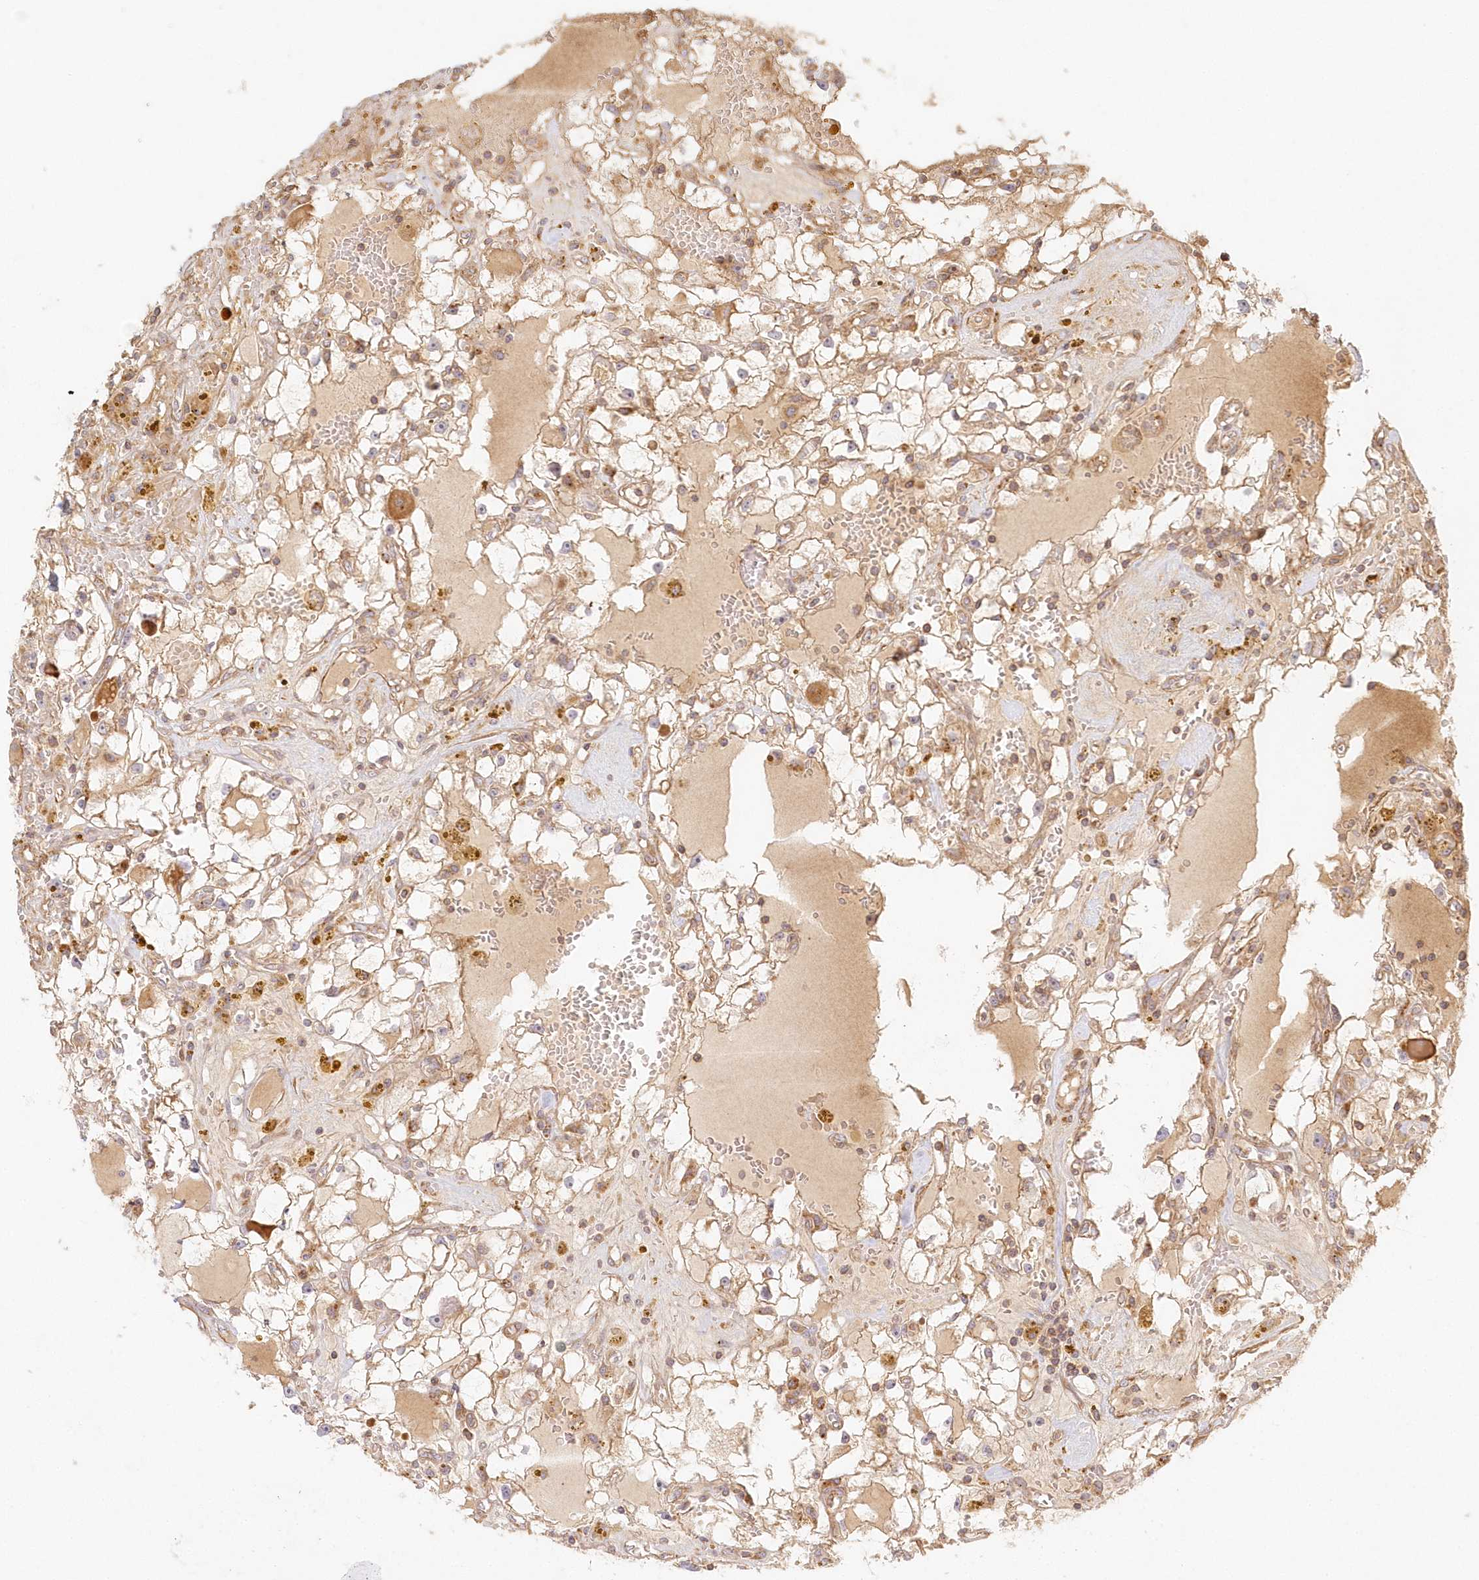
{"staining": {"intensity": "moderate", "quantity": ">75%", "location": "cytoplasmic/membranous"}, "tissue": "renal cancer", "cell_type": "Tumor cells", "image_type": "cancer", "snomed": [{"axis": "morphology", "description": "Adenocarcinoma, NOS"}, {"axis": "topography", "description": "Kidney"}], "caption": "A brown stain highlights moderate cytoplasmic/membranous expression of a protein in human renal cancer tumor cells.", "gene": "KIAA0232", "patient": {"sex": "male", "age": 56}}